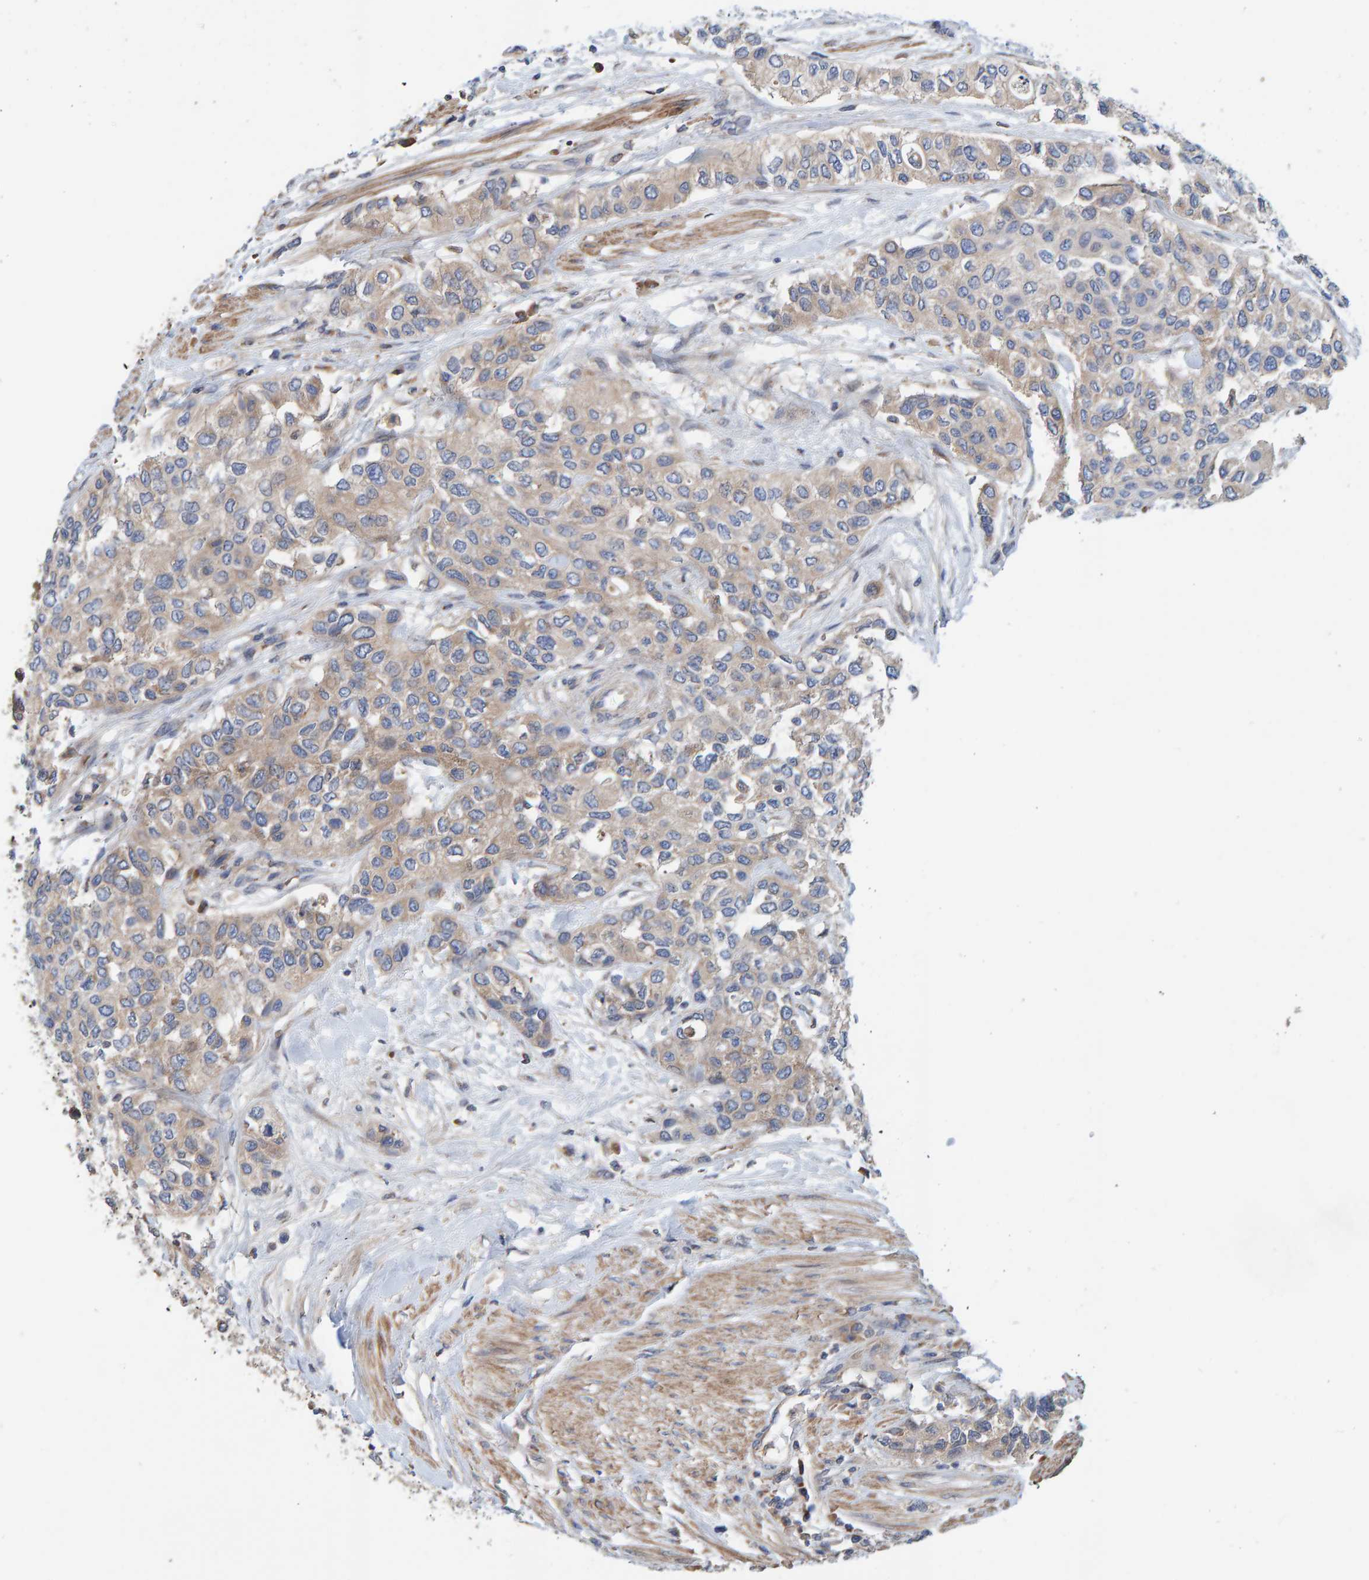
{"staining": {"intensity": "weak", "quantity": "<25%", "location": "cytoplasmic/membranous"}, "tissue": "urothelial cancer", "cell_type": "Tumor cells", "image_type": "cancer", "snomed": [{"axis": "morphology", "description": "Urothelial carcinoma, High grade"}, {"axis": "topography", "description": "Urinary bladder"}], "caption": "Tumor cells show no significant expression in urothelial carcinoma (high-grade).", "gene": "KIAA0753", "patient": {"sex": "female", "age": 56}}